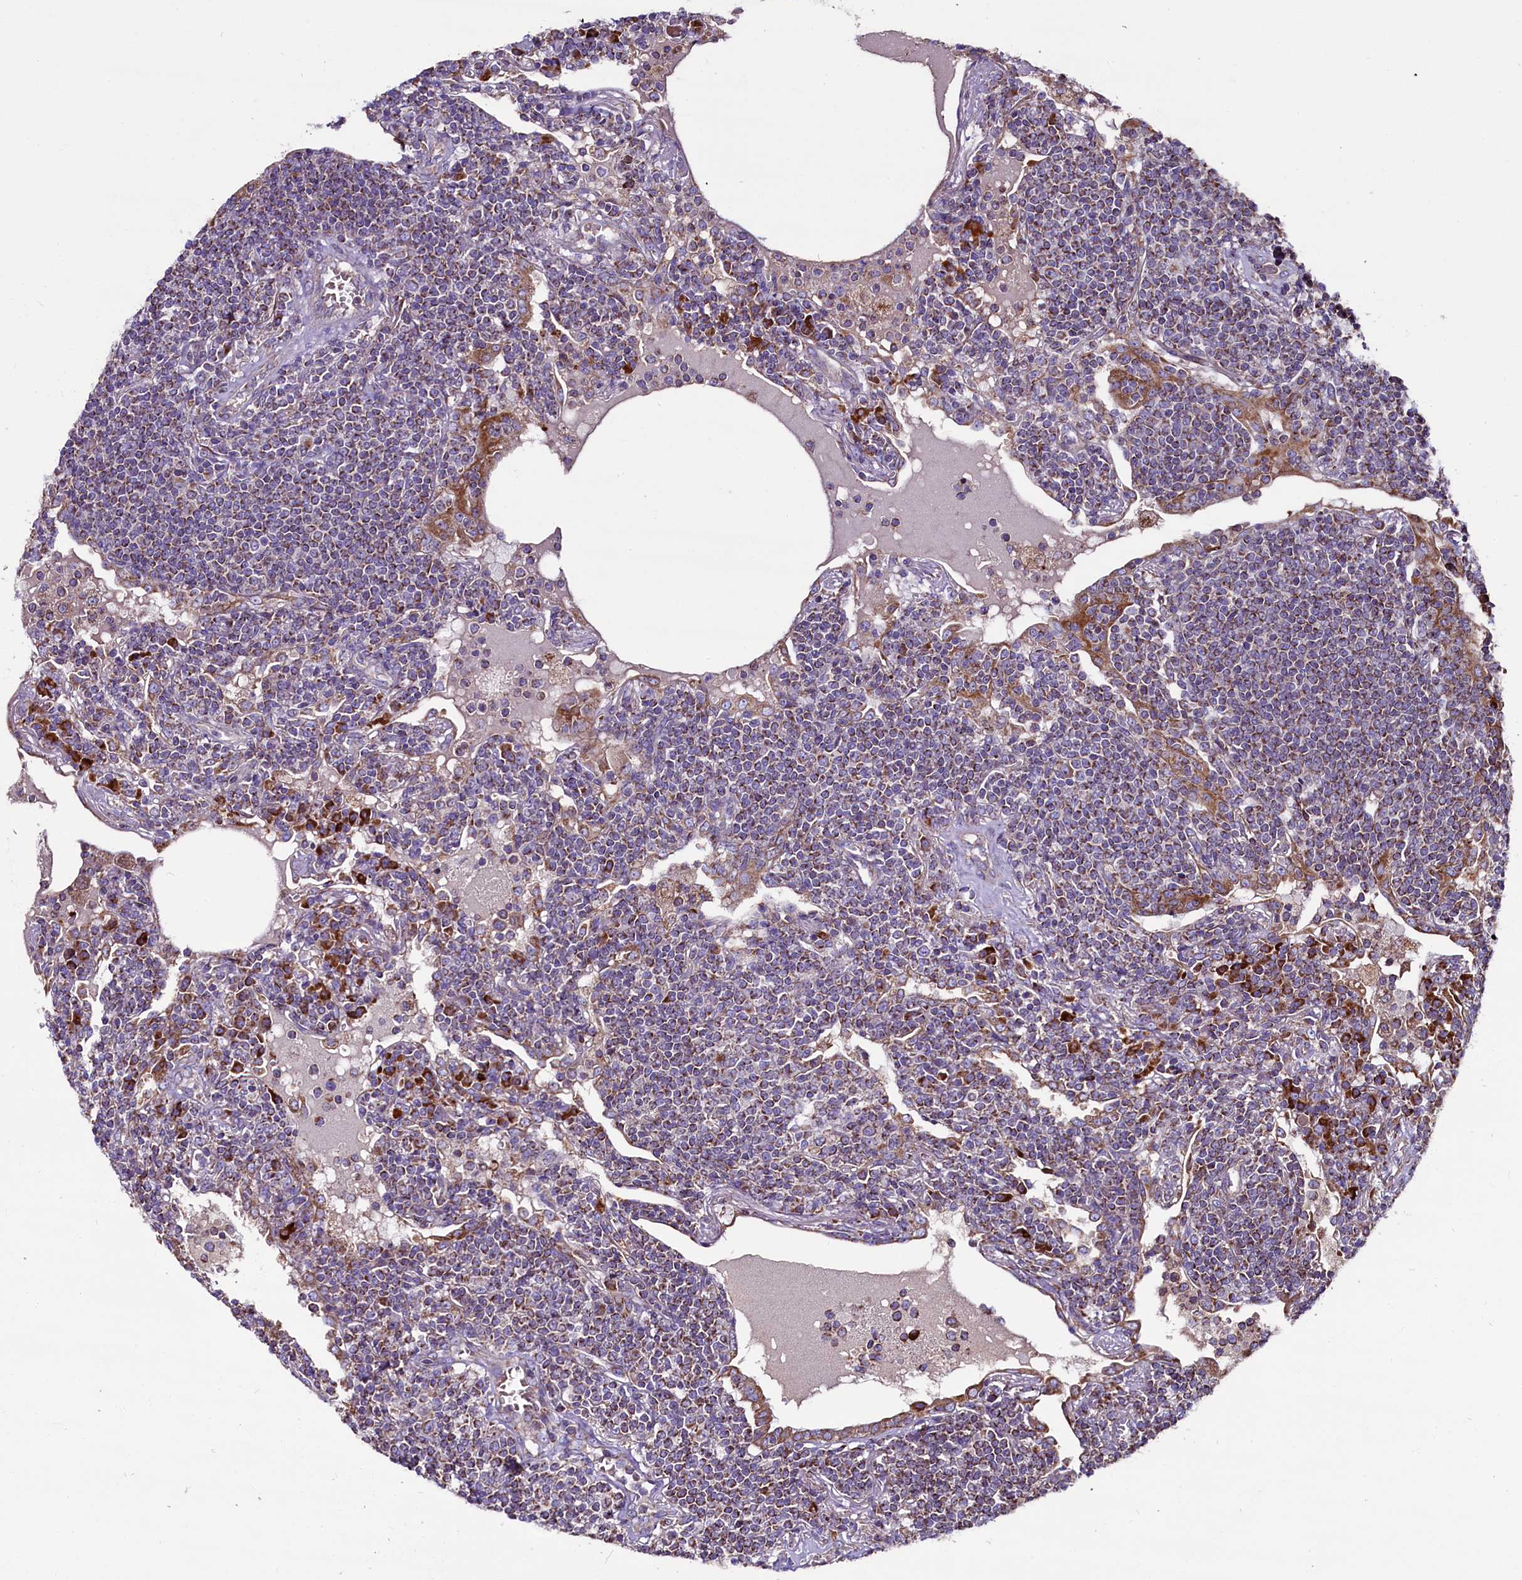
{"staining": {"intensity": "weak", "quantity": "<25%", "location": "cytoplasmic/membranous"}, "tissue": "lymphoma", "cell_type": "Tumor cells", "image_type": "cancer", "snomed": [{"axis": "morphology", "description": "Malignant lymphoma, non-Hodgkin's type, Low grade"}, {"axis": "topography", "description": "Lung"}], "caption": "DAB (3,3'-diaminobenzidine) immunohistochemical staining of human lymphoma displays no significant expression in tumor cells.", "gene": "ZSWIM1", "patient": {"sex": "female", "age": 71}}